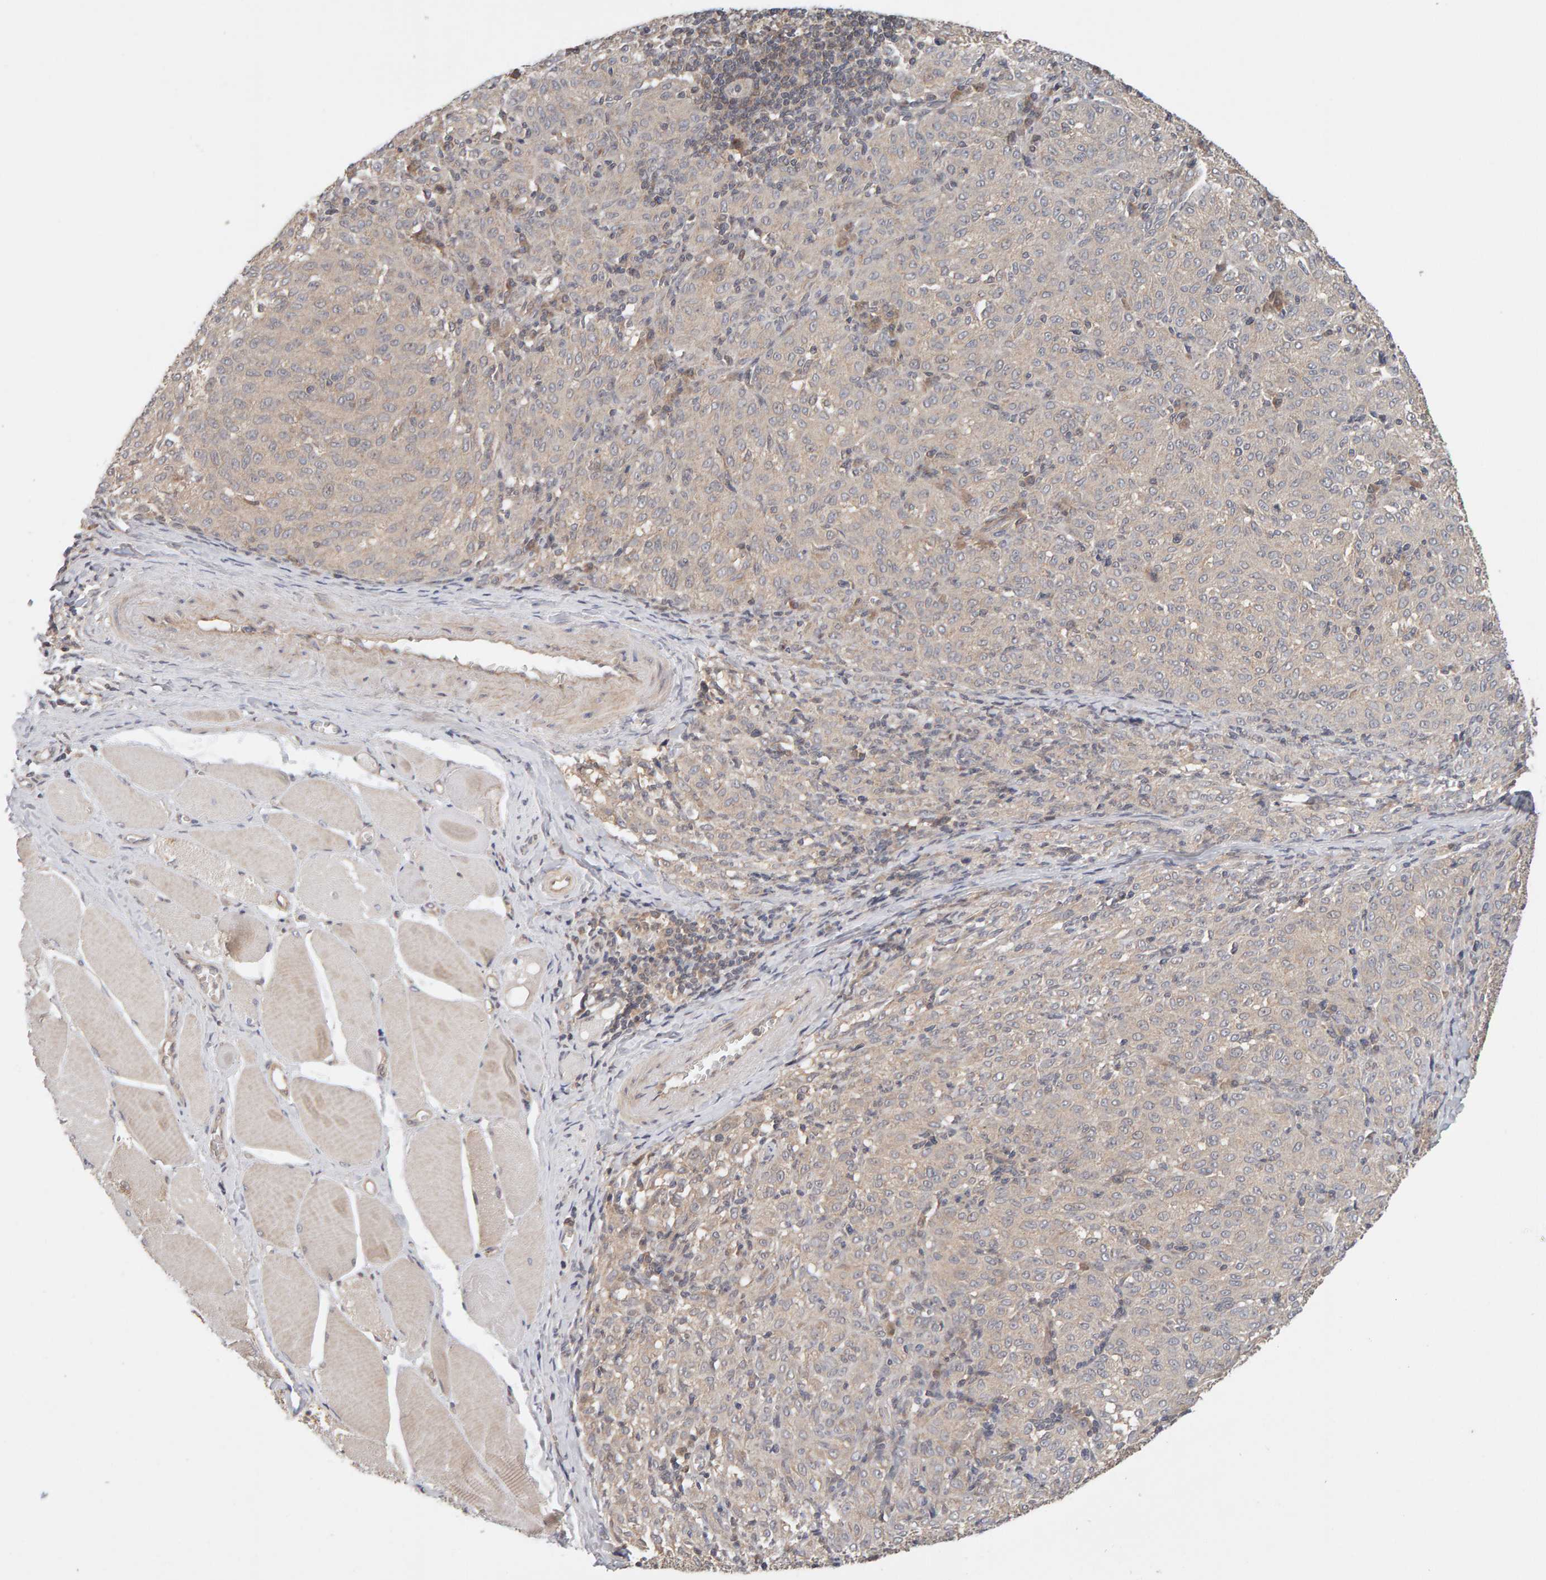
{"staining": {"intensity": "weak", "quantity": "<25%", "location": "cytoplasmic/membranous"}, "tissue": "melanoma", "cell_type": "Tumor cells", "image_type": "cancer", "snomed": [{"axis": "morphology", "description": "Malignant melanoma, NOS"}, {"axis": "topography", "description": "Skin"}], "caption": "The IHC micrograph has no significant staining in tumor cells of malignant melanoma tissue.", "gene": "DNAJC7", "patient": {"sex": "female", "age": 72}}